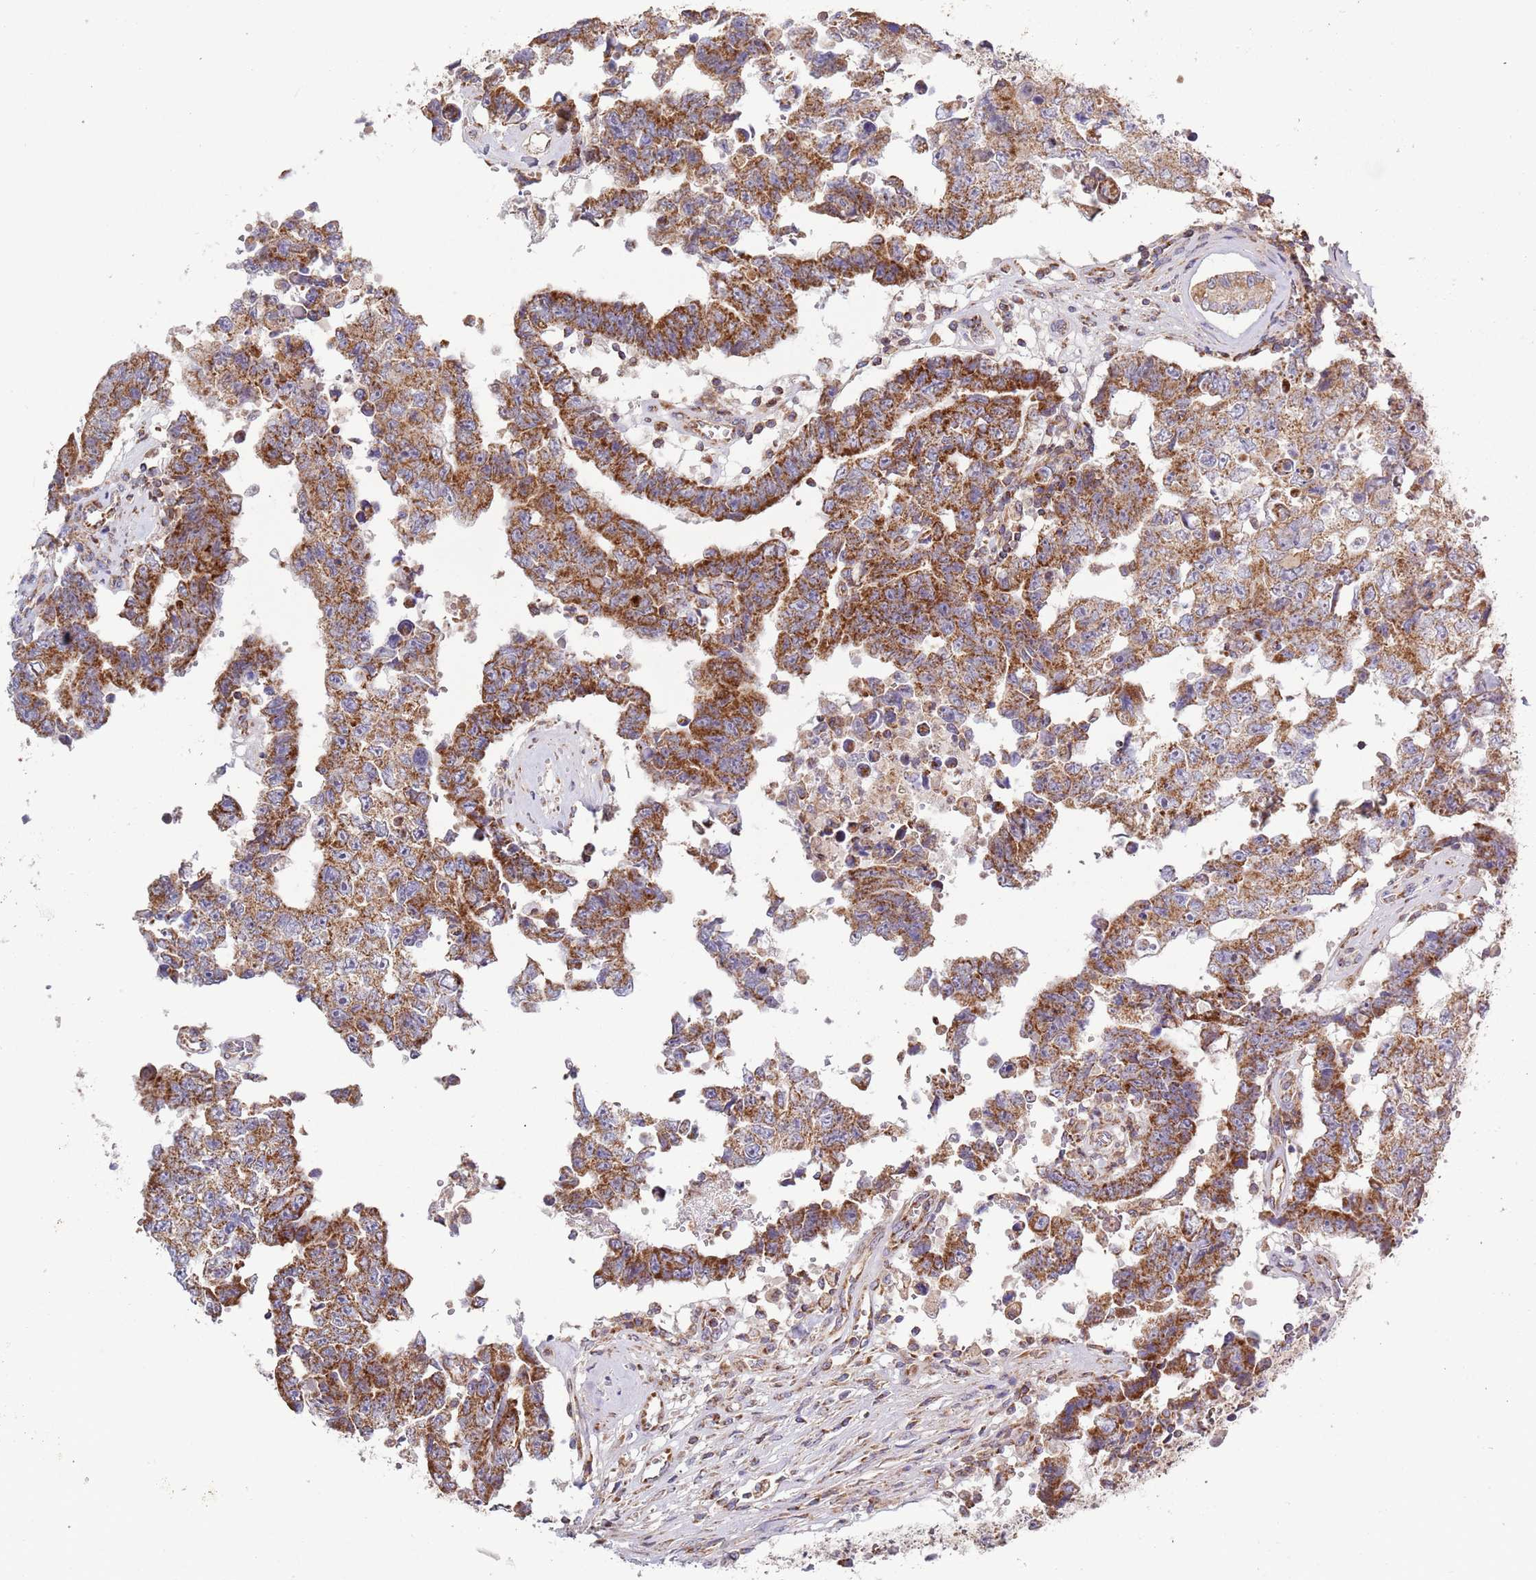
{"staining": {"intensity": "strong", "quantity": ">75%", "location": "cytoplasmic/membranous"}, "tissue": "testis cancer", "cell_type": "Tumor cells", "image_type": "cancer", "snomed": [{"axis": "morphology", "description": "Normal tissue, NOS"}, {"axis": "morphology", "description": "Carcinoma, Embryonal, NOS"}, {"axis": "topography", "description": "Testis"}, {"axis": "topography", "description": "Epididymis"}], "caption": "Human testis cancer (embryonal carcinoma) stained for a protein (brown) reveals strong cytoplasmic/membranous positive positivity in approximately >75% of tumor cells.", "gene": "IRS4", "patient": {"sex": "male", "age": 25}}